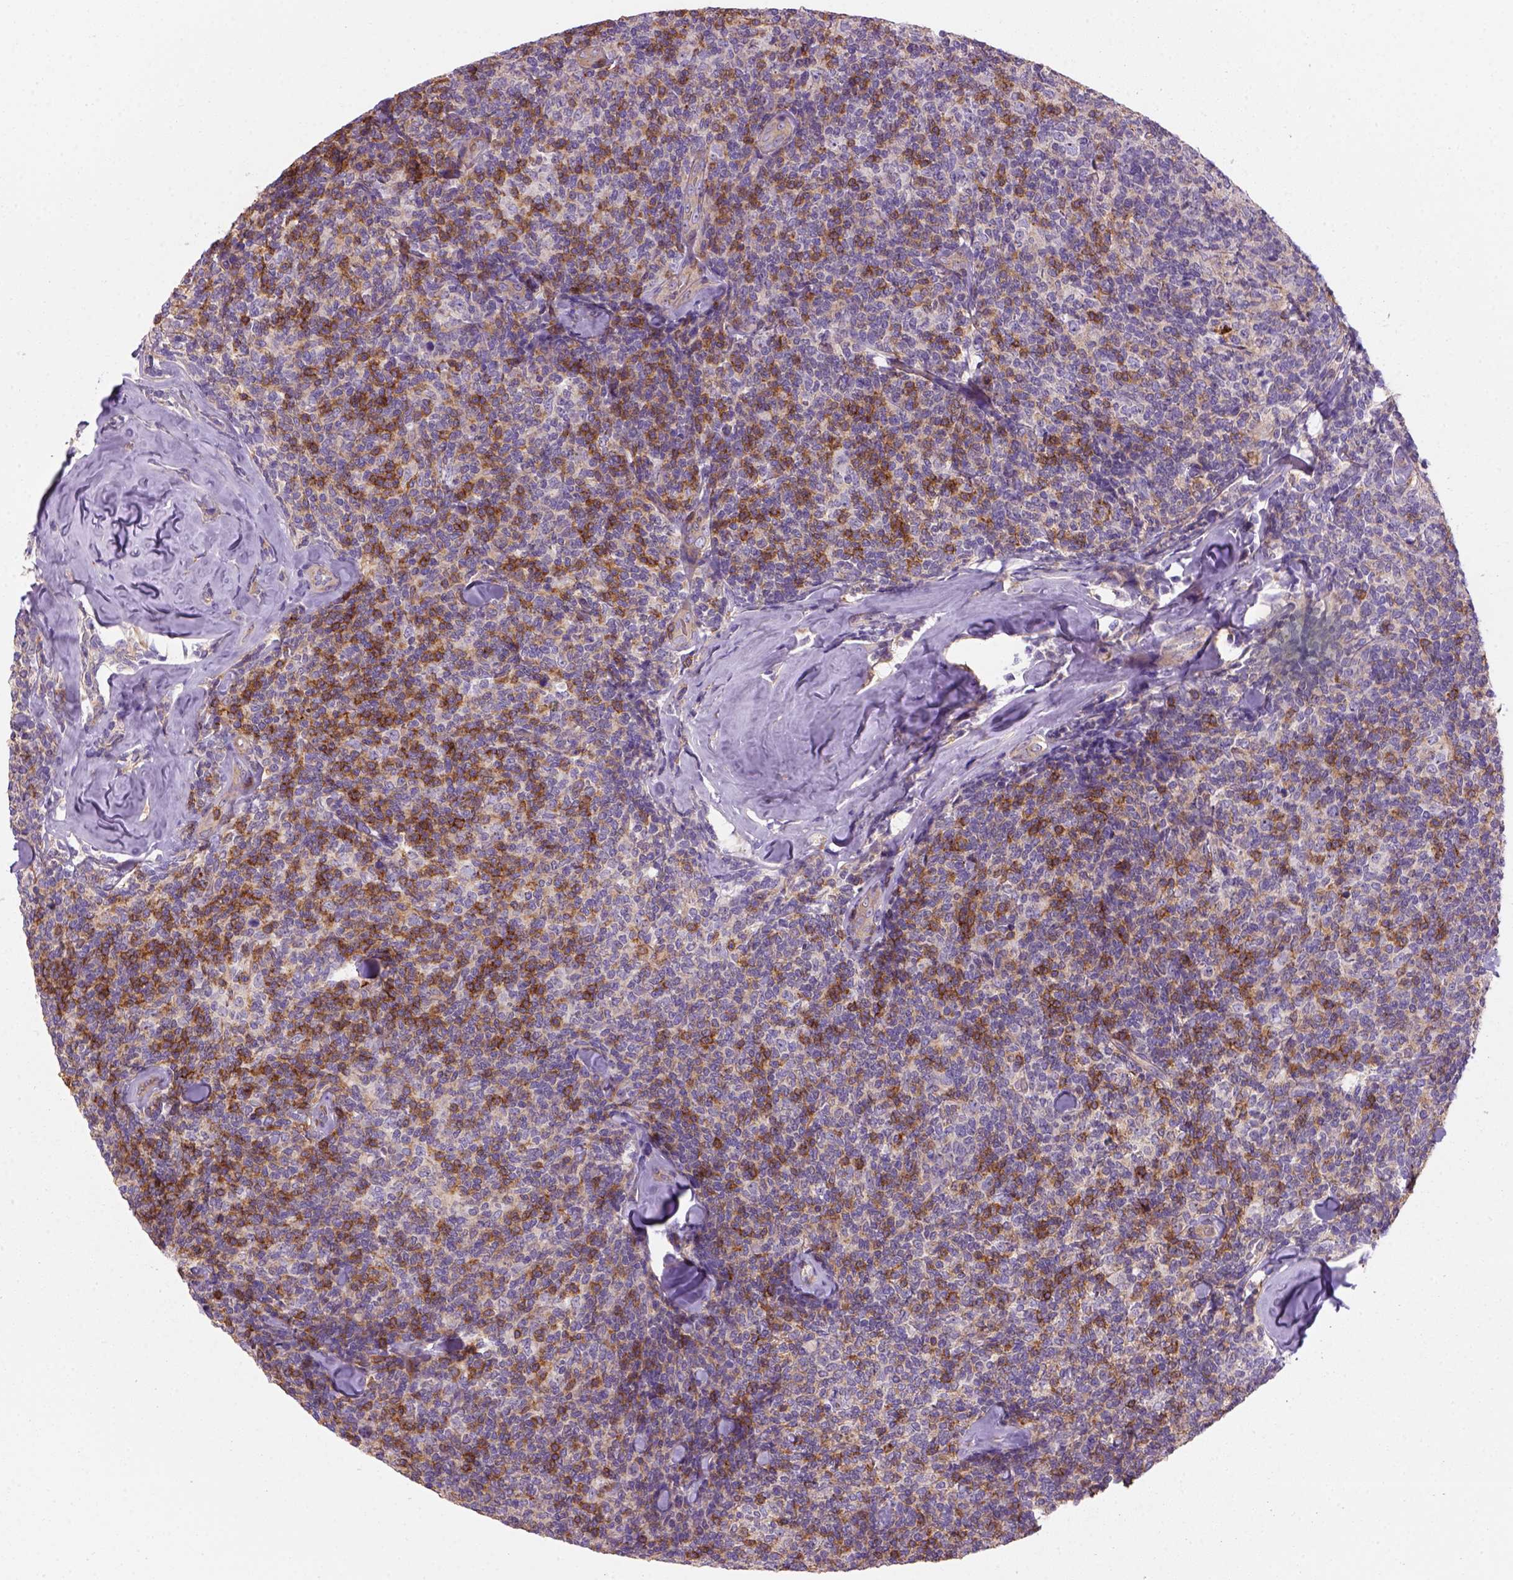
{"staining": {"intensity": "strong", "quantity": "25%-75%", "location": "cytoplasmic/membranous"}, "tissue": "lymphoma", "cell_type": "Tumor cells", "image_type": "cancer", "snomed": [{"axis": "morphology", "description": "Malignant lymphoma, non-Hodgkin's type, Low grade"}, {"axis": "topography", "description": "Lymph node"}], "caption": "Protein expression analysis of human lymphoma reveals strong cytoplasmic/membranous staining in approximately 25%-75% of tumor cells.", "gene": "GPRC5D", "patient": {"sex": "female", "age": 56}}